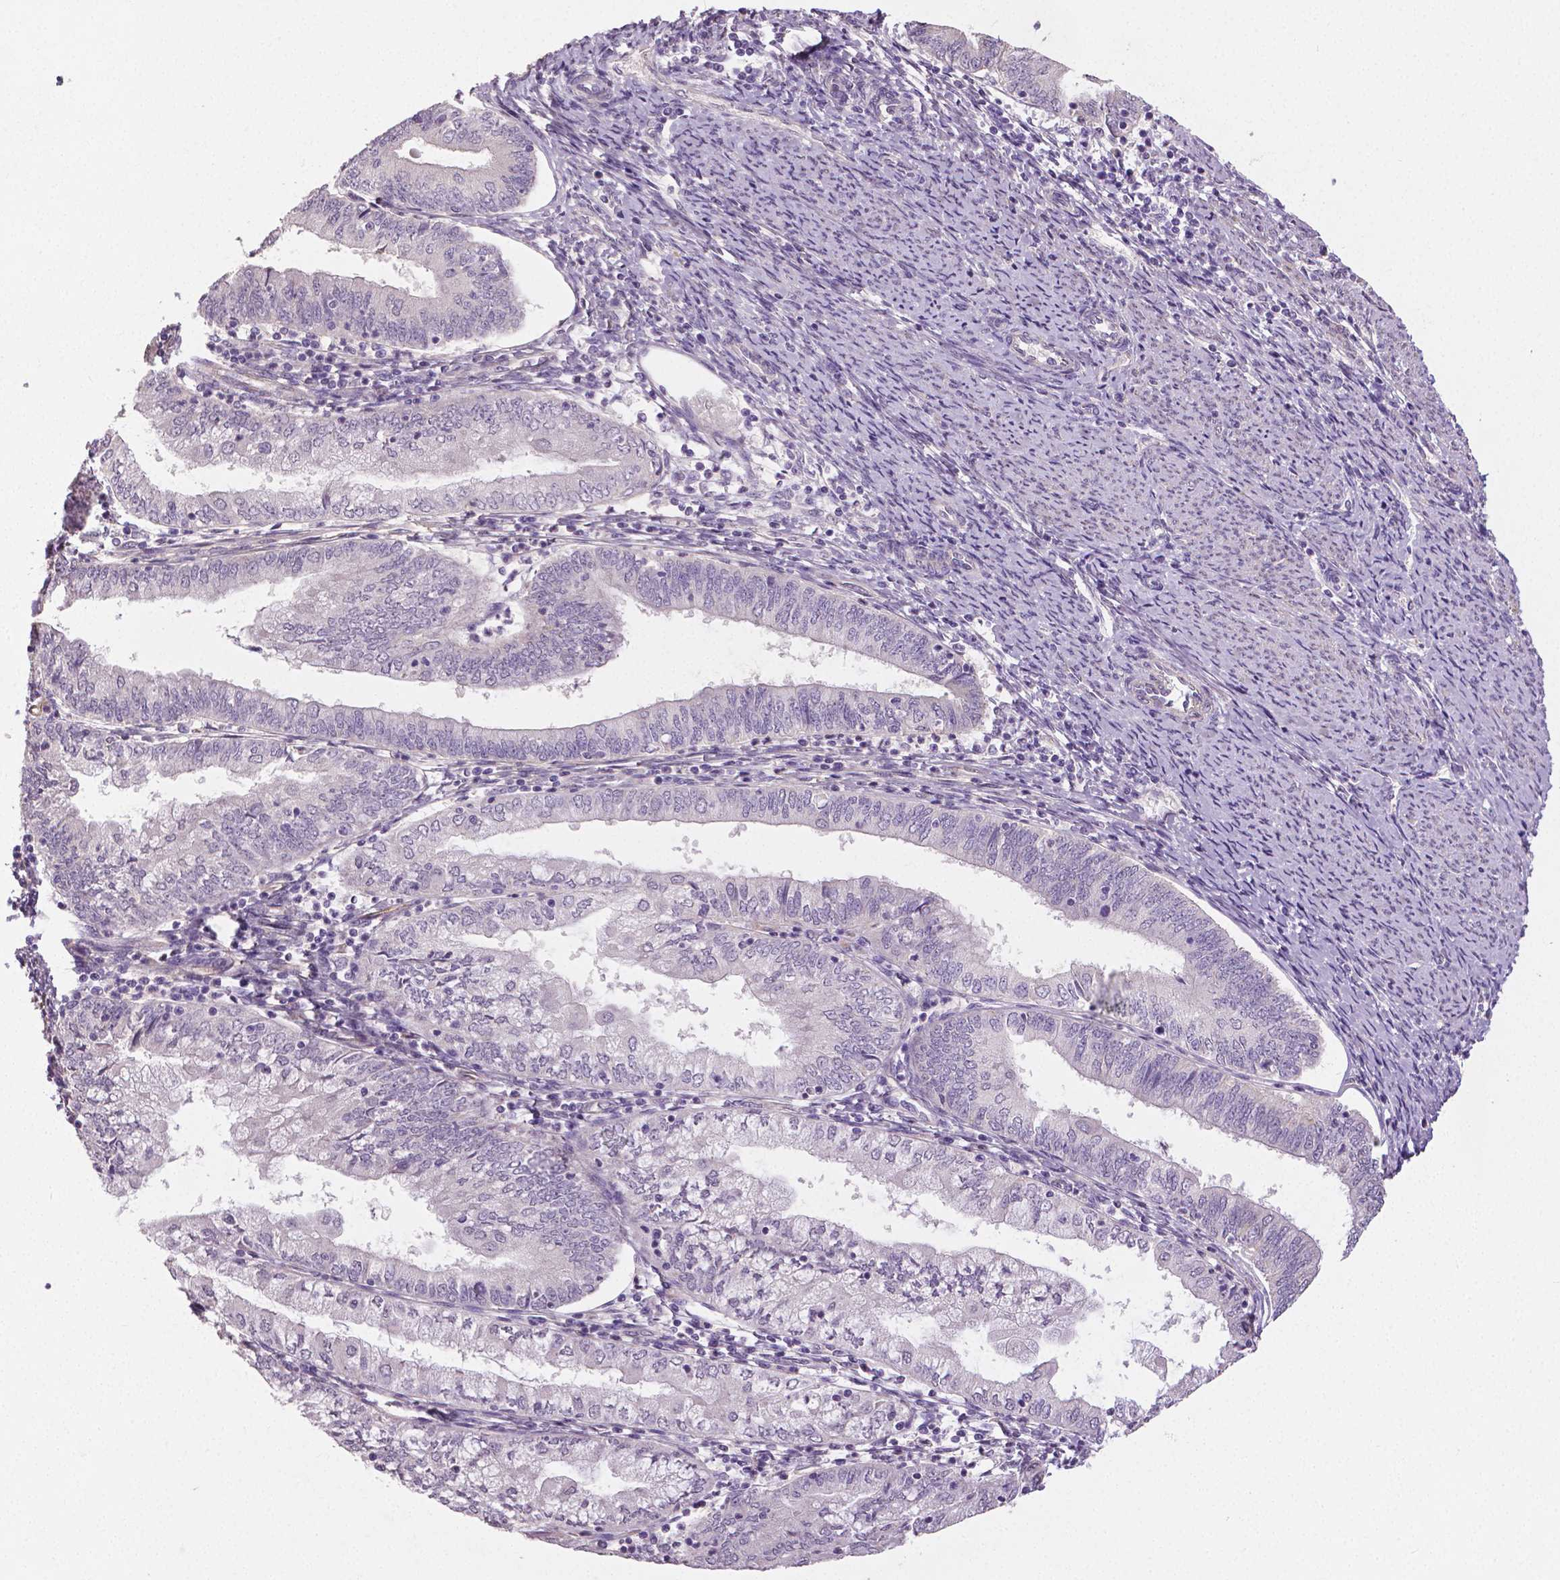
{"staining": {"intensity": "negative", "quantity": "none", "location": "none"}, "tissue": "endometrial cancer", "cell_type": "Tumor cells", "image_type": "cancer", "snomed": [{"axis": "morphology", "description": "Adenocarcinoma, NOS"}, {"axis": "topography", "description": "Endometrium"}], "caption": "The micrograph displays no staining of tumor cells in endometrial cancer.", "gene": "FLT1", "patient": {"sex": "female", "age": 55}}